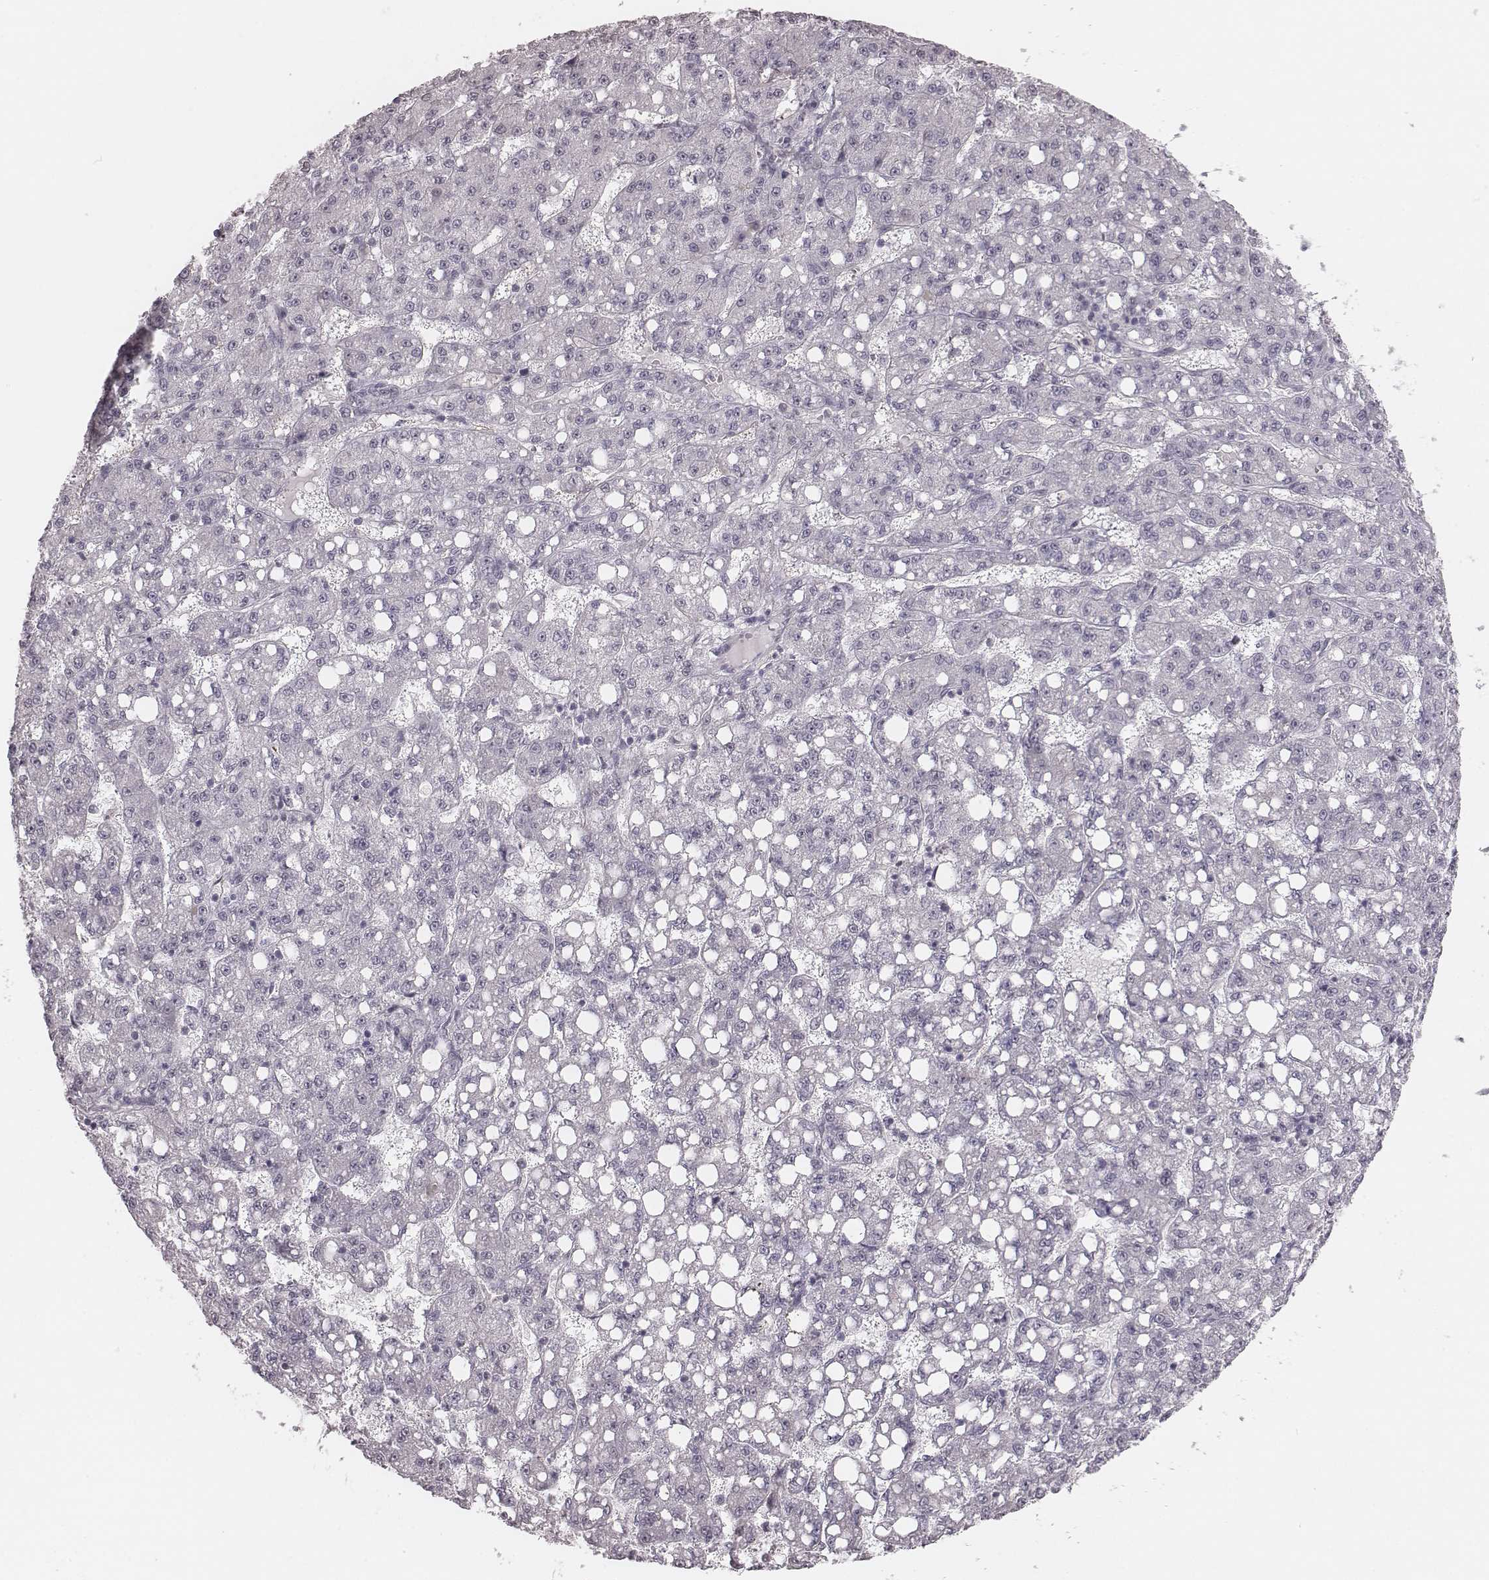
{"staining": {"intensity": "negative", "quantity": "none", "location": "none"}, "tissue": "liver cancer", "cell_type": "Tumor cells", "image_type": "cancer", "snomed": [{"axis": "morphology", "description": "Carcinoma, Hepatocellular, NOS"}, {"axis": "topography", "description": "Liver"}], "caption": "An immunohistochemistry (IHC) photomicrograph of liver hepatocellular carcinoma is shown. There is no staining in tumor cells of liver hepatocellular carcinoma.", "gene": "RPGRIP1", "patient": {"sex": "female", "age": 65}}